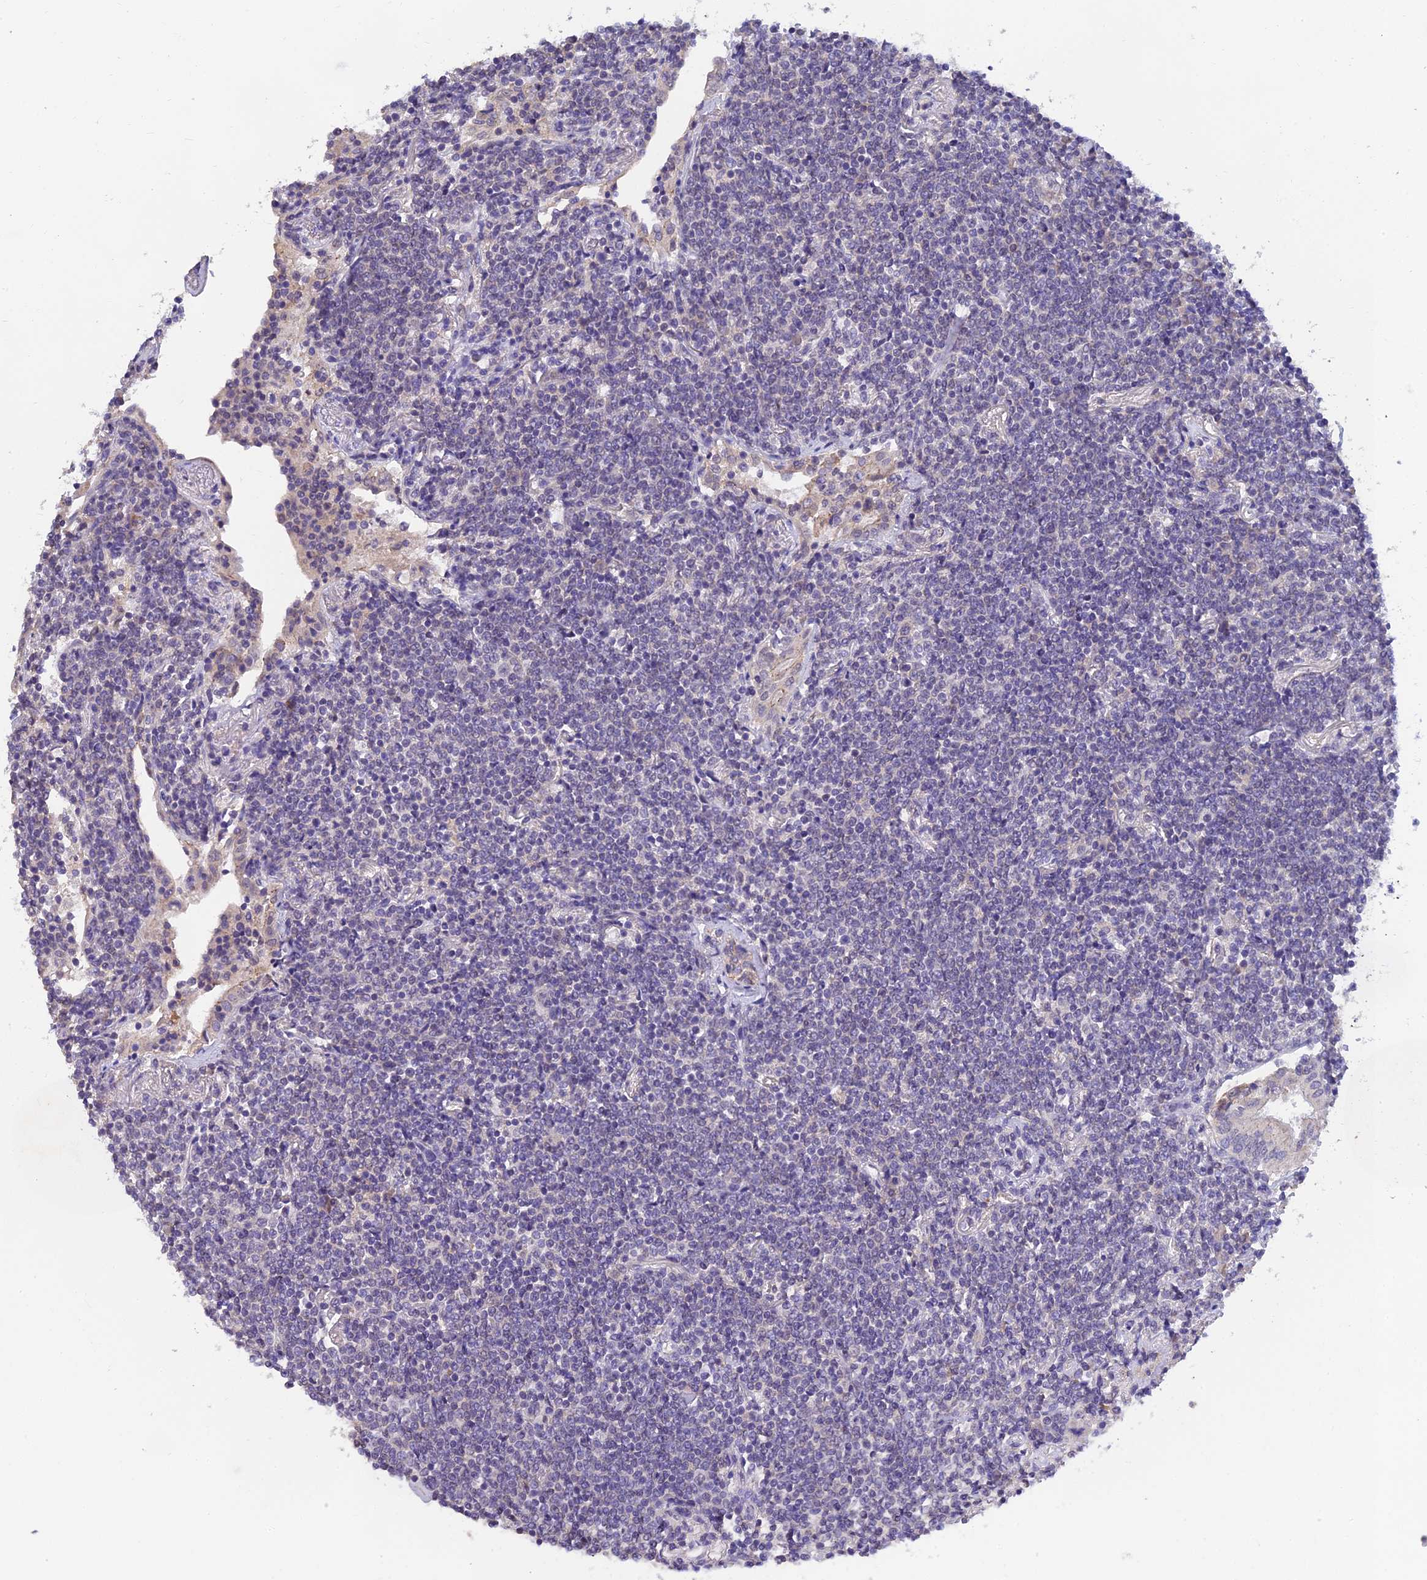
{"staining": {"intensity": "negative", "quantity": "none", "location": "none"}, "tissue": "lymphoma", "cell_type": "Tumor cells", "image_type": "cancer", "snomed": [{"axis": "morphology", "description": "Malignant lymphoma, non-Hodgkin's type, Low grade"}, {"axis": "topography", "description": "Lung"}], "caption": "High power microscopy image of an immunohistochemistry (IHC) micrograph of malignant lymphoma, non-Hodgkin's type (low-grade), revealing no significant expression in tumor cells.", "gene": "HOXB1", "patient": {"sex": "female", "age": 71}}